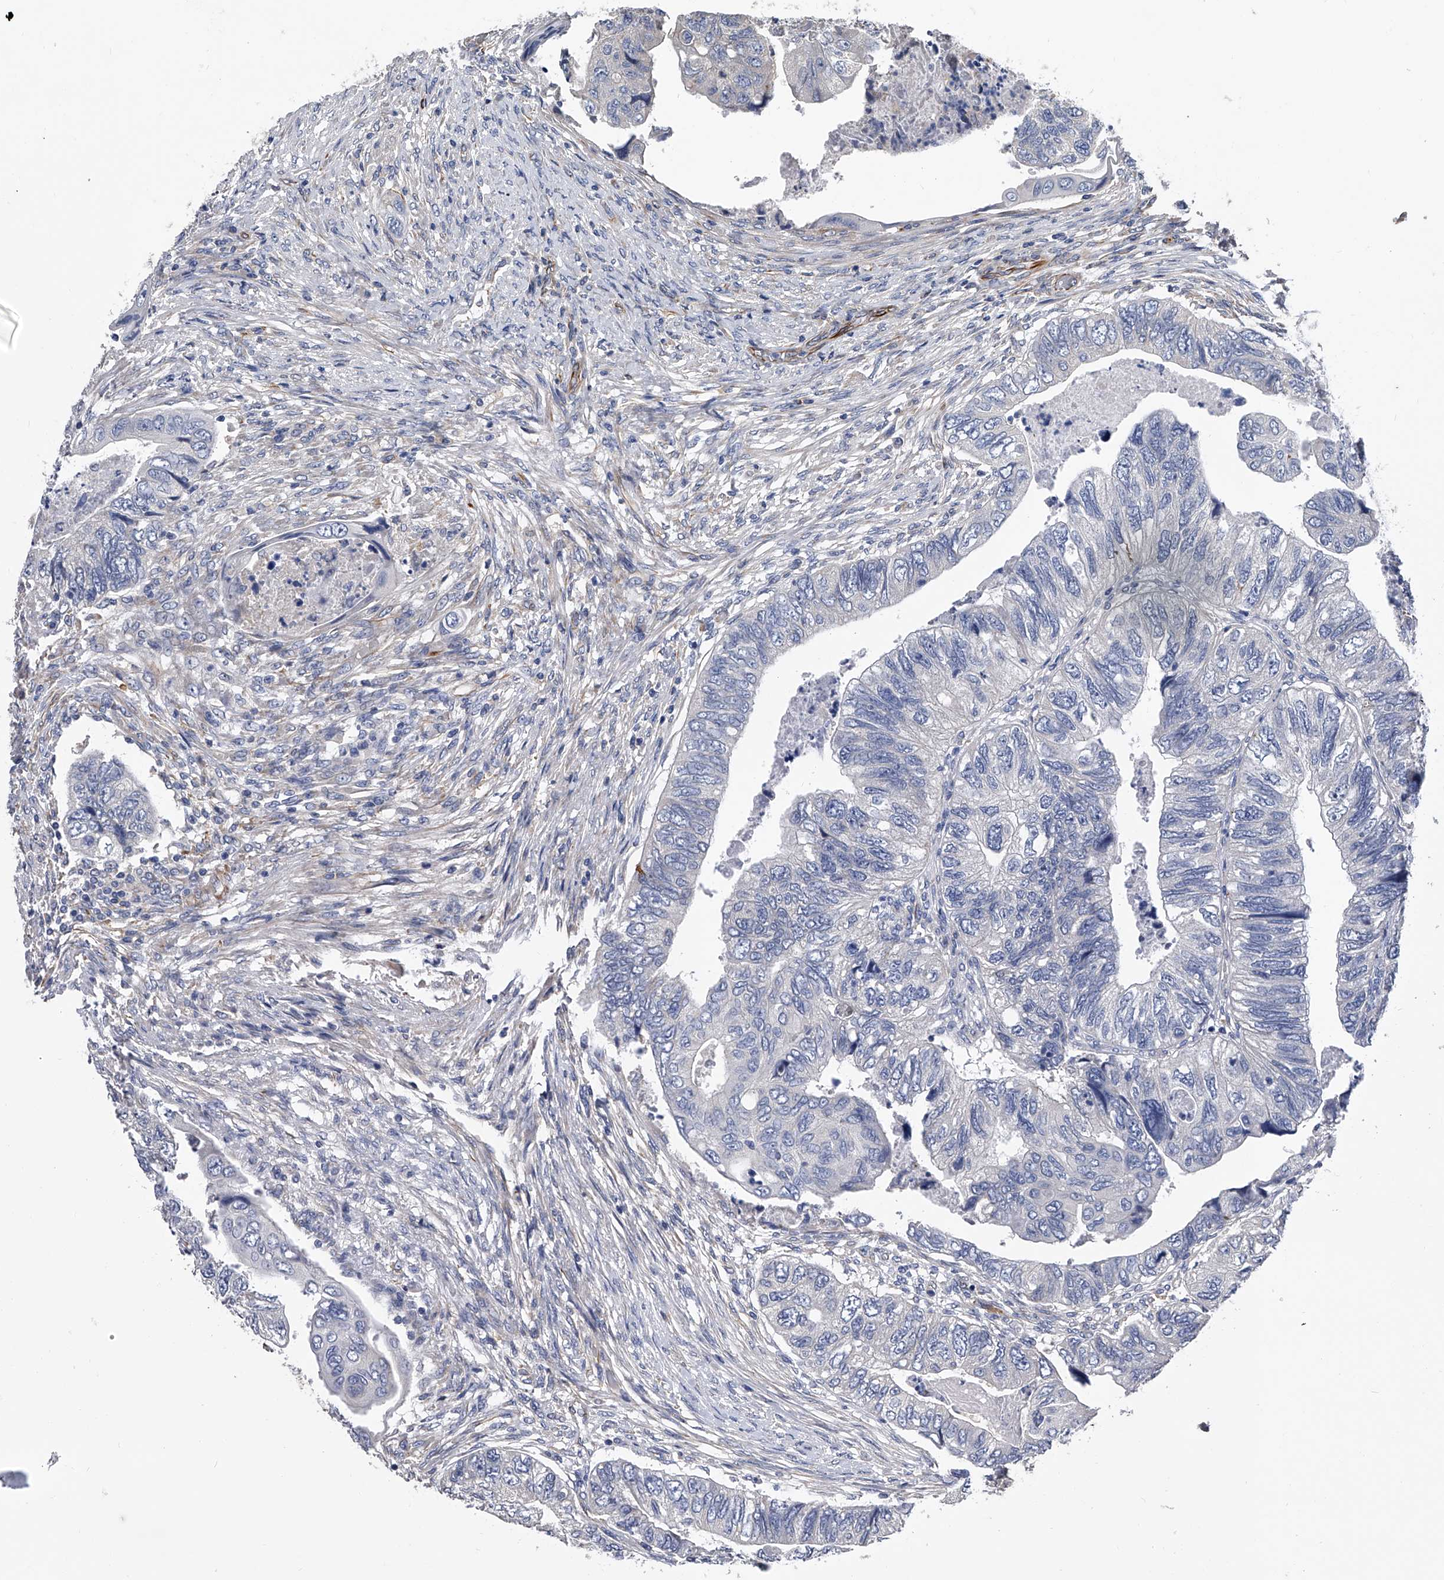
{"staining": {"intensity": "negative", "quantity": "none", "location": "none"}, "tissue": "colorectal cancer", "cell_type": "Tumor cells", "image_type": "cancer", "snomed": [{"axis": "morphology", "description": "Adenocarcinoma, NOS"}, {"axis": "topography", "description": "Rectum"}], "caption": "High power microscopy photomicrograph of an immunohistochemistry histopathology image of colorectal adenocarcinoma, revealing no significant expression in tumor cells. The staining was performed using DAB (3,3'-diaminobenzidine) to visualize the protein expression in brown, while the nuclei were stained in blue with hematoxylin (Magnification: 20x).", "gene": "EFCAB7", "patient": {"sex": "male", "age": 63}}